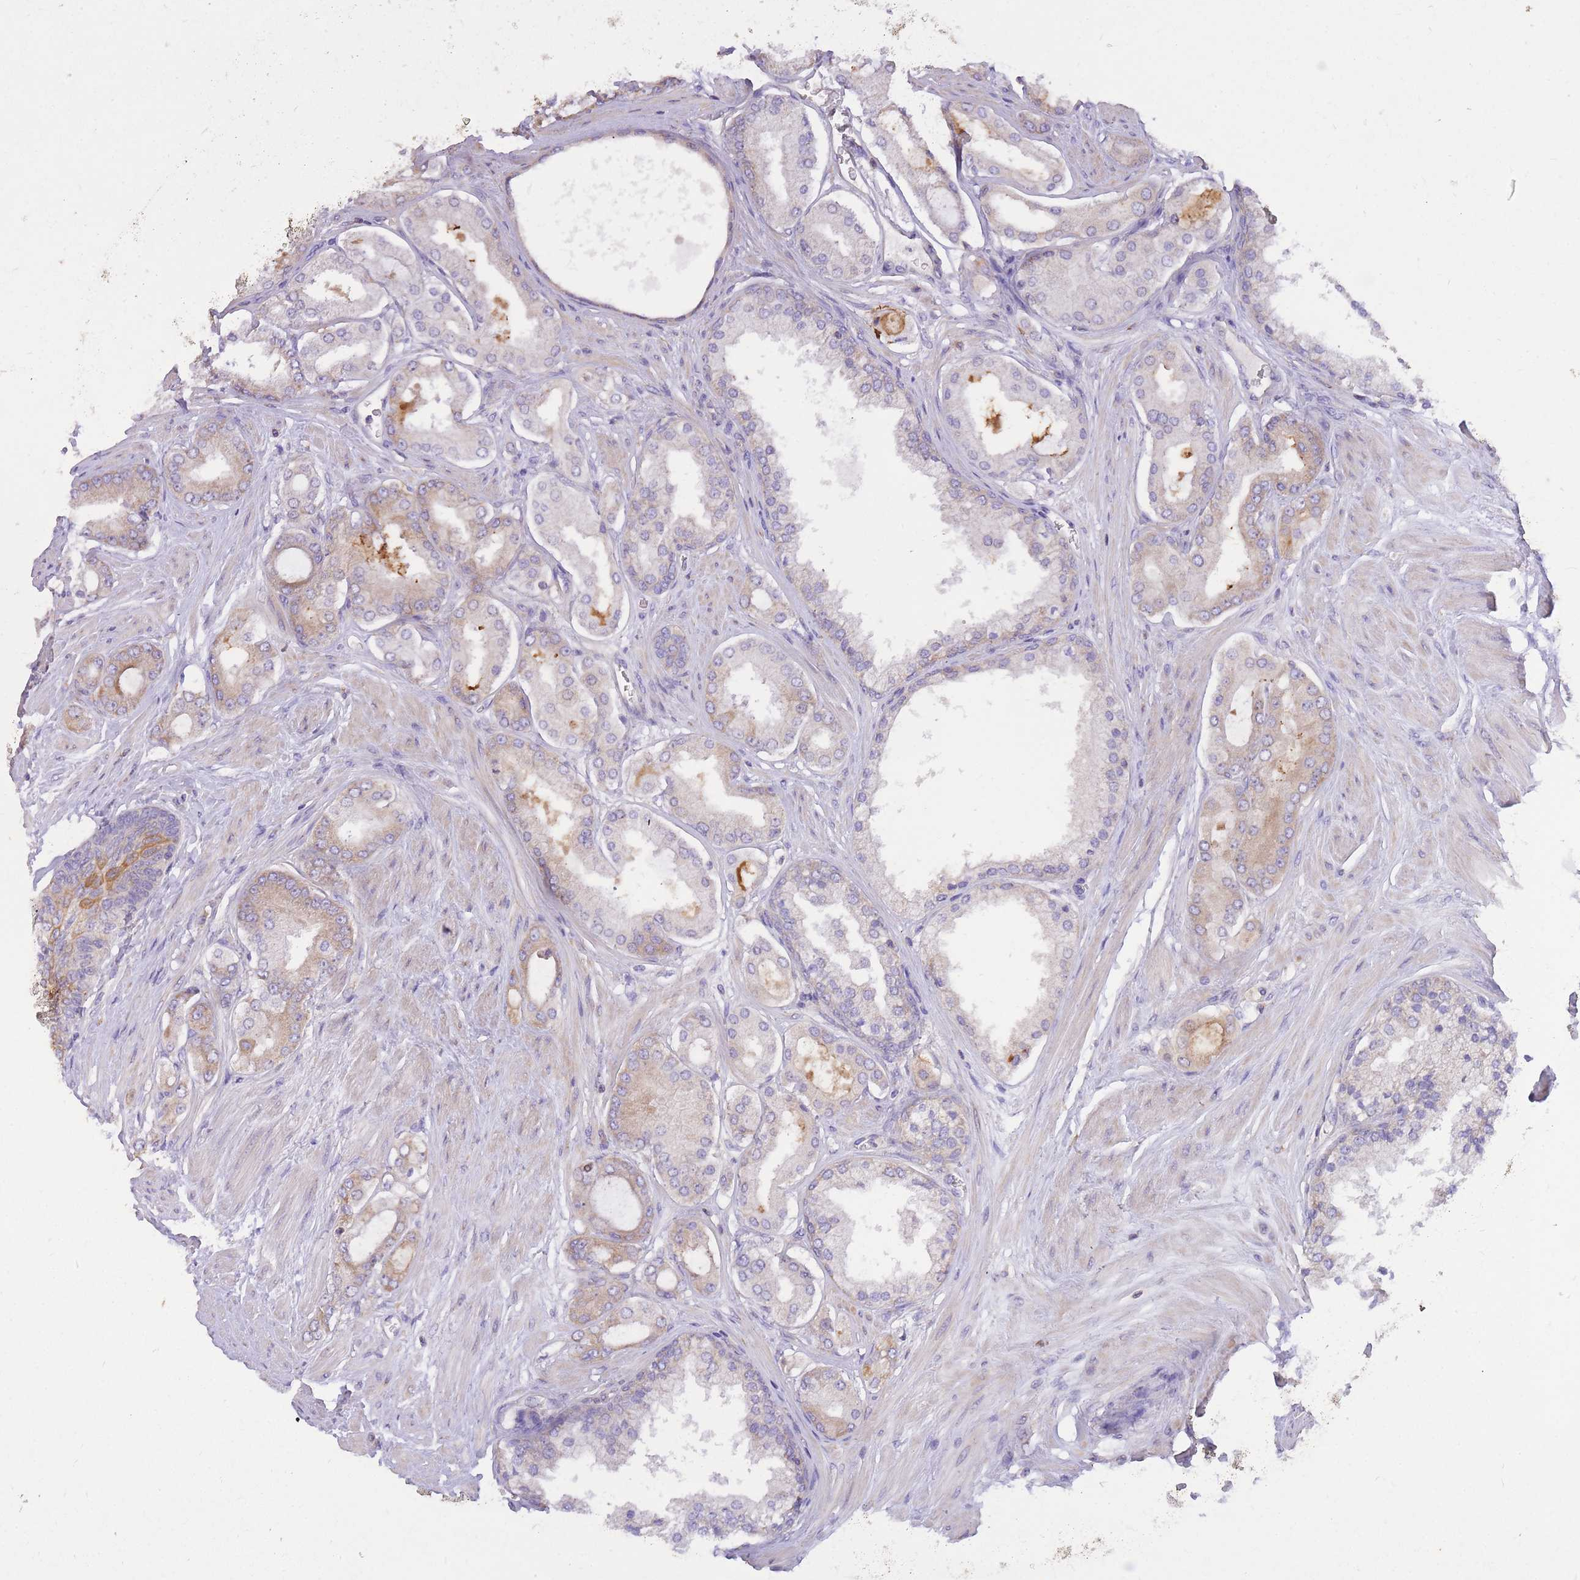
{"staining": {"intensity": "weak", "quantity": "<25%", "location": "cytoplasmic/membranous"}, "tissue": "prostate cancer", "cell_type": "Tumor cells", "image_type": "cancer", "snomed": [{"axis": "morphology", "description": "Adenocarcinoma, Low grade"}, {"axis": "topography", "description": "Prostate"}], "caption": "A high-resolution micrograph shows immunohistochemistry staining of prostate cancer (adenocarcinoma (low-grade)), which demonstrates no significant positivity in tumor cells.", "gene": "GBP7", "patient": {"sex": "male", "age": 42}}